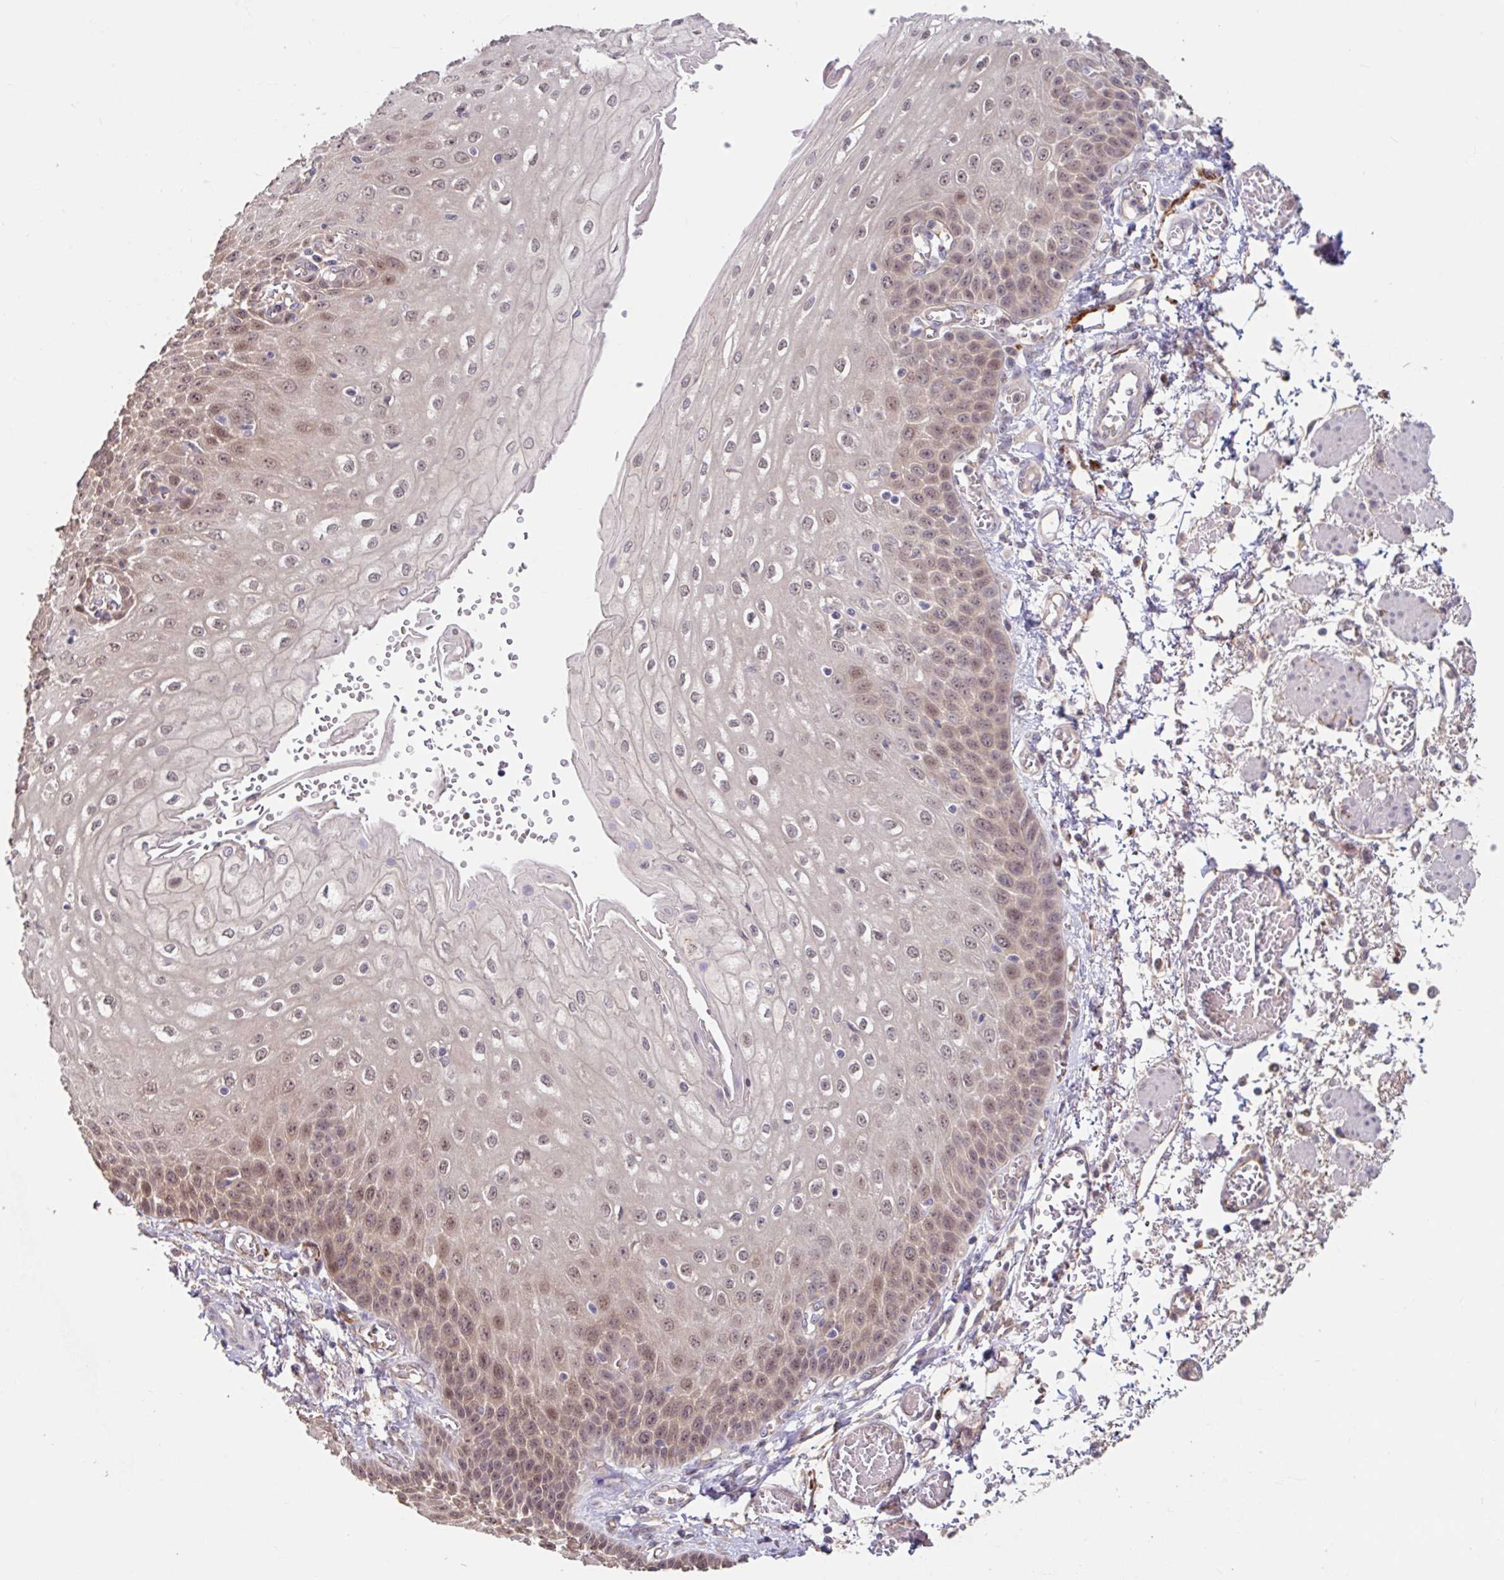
{"staining": {"intensity": "moderate", "quantity": "25%-75%", "location": "cytoplasmic/membranous,nuclear"}, "tissue": "esophagus", "cell_type": "Squamous epithelial cells", "image_type": "normal", "snomed": [{"axis": "morphology", "description": "Normal tissue, NOS"}, {"axis": "morphology", "description": "Adenocarcinoma, NOS"}, {"axis": "topography", "description": "Esophagus"}], "caption": "Moderate cytoplasmic/membranous,nuclear expression is identified in about 25%-75% of squamous epithelial cells in unremarkable esophagus.", "gene": "STYXL1", "patient": {"sex": "male", "age": 81}}